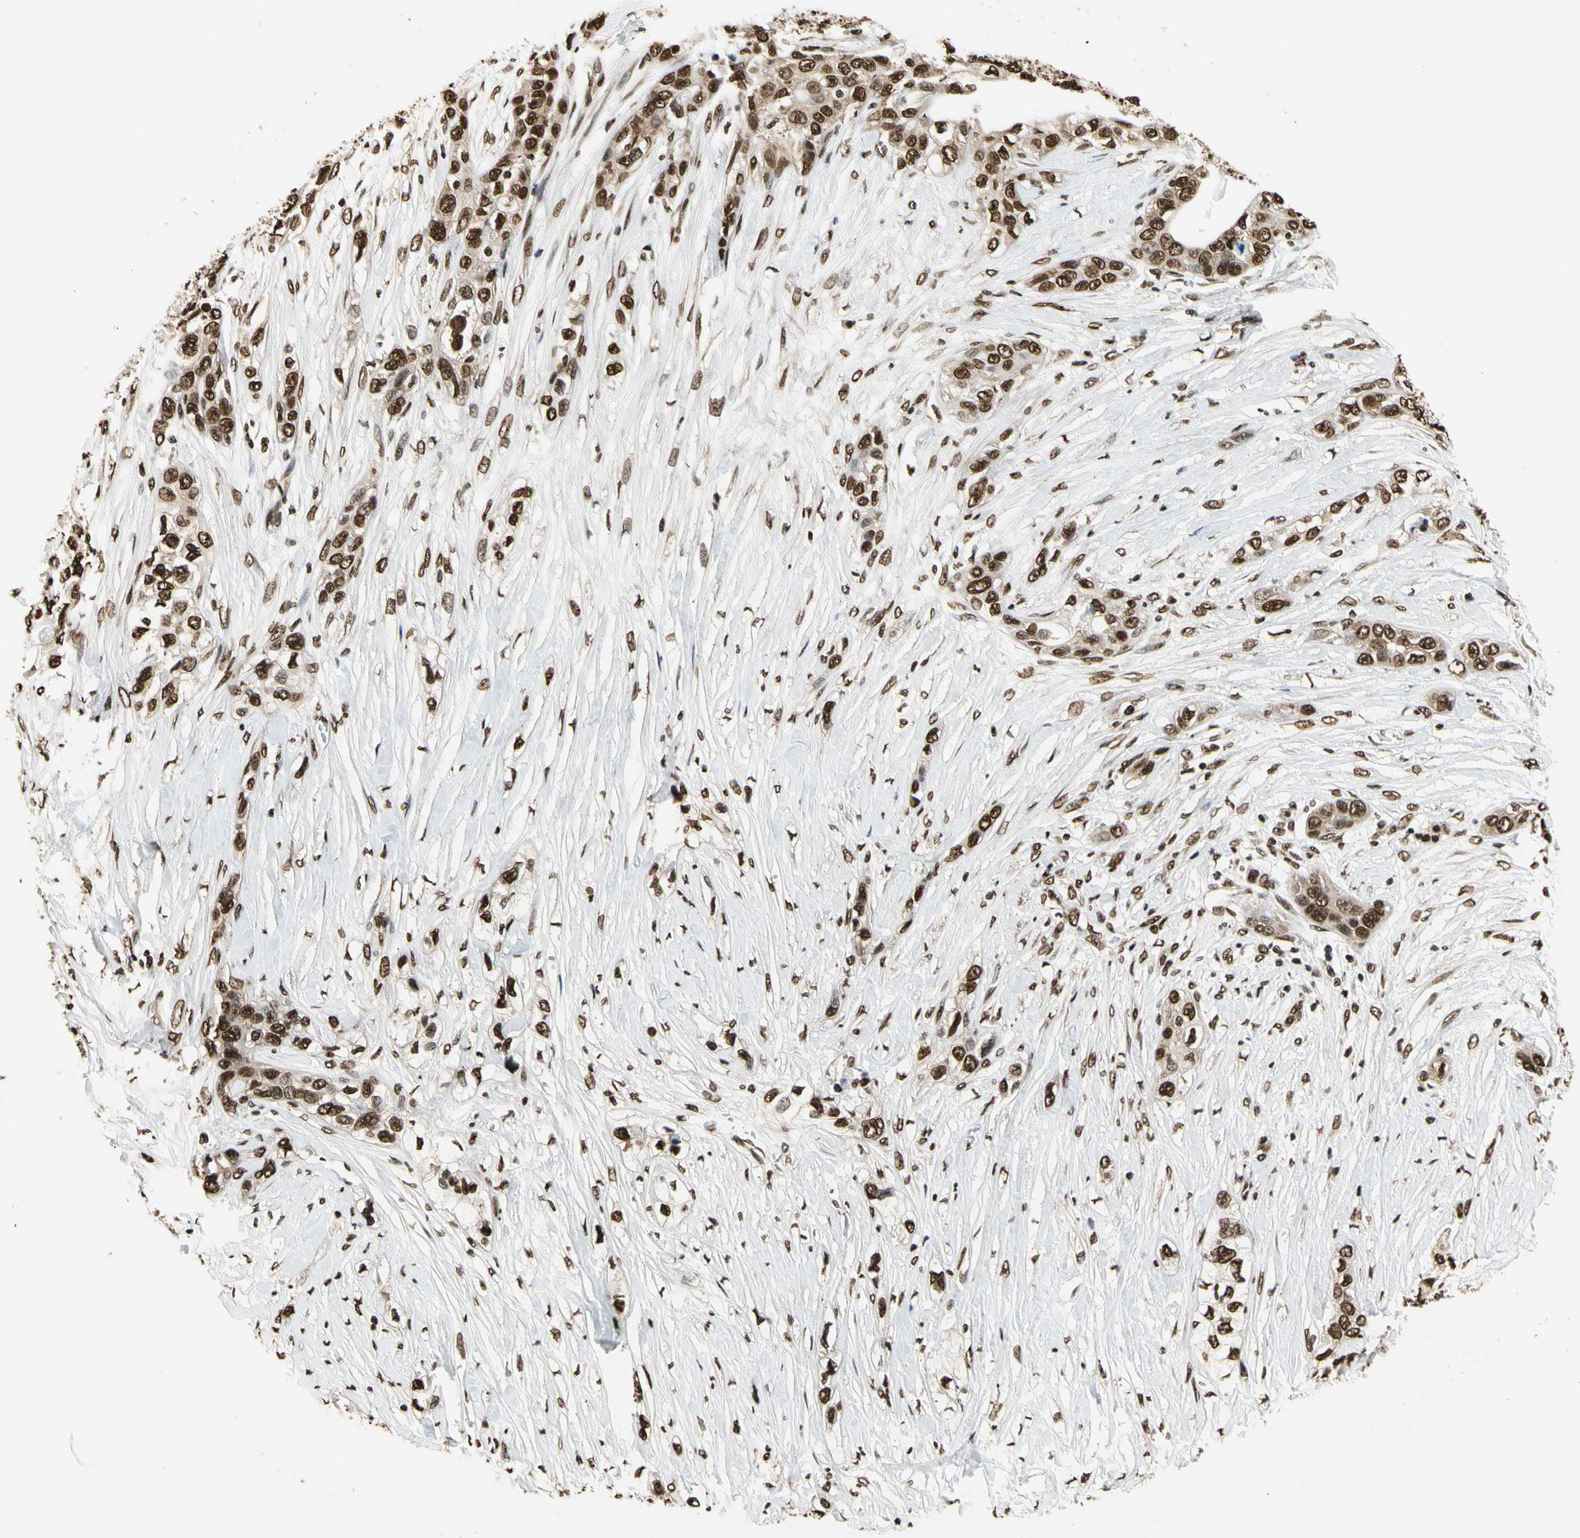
{"staining": {"intensity": "strong", "quantity": ">75%", "location": "nuclear"}, "tissue": "pancreatic cancer", "cell_type": "Tumor cells", "image_type": "cancer", "snomed": [{"axis": "morphology", "description": "Adenocarcinoma, NOS"}, {"axis": "topography", "description": "Pancreas"}], "caption": "The immunohistochemical stain highlights strong nuclear positivity in tumor cells of pancreatic cancer tissue. The staining was performed using DAB to visualize the protein expression in brown, while the nuclei were stained in blue with hematoxylin (Magnification: 20x).", "gene": "HNRNPK", "patient": {"sex": "female", "age": 70}}